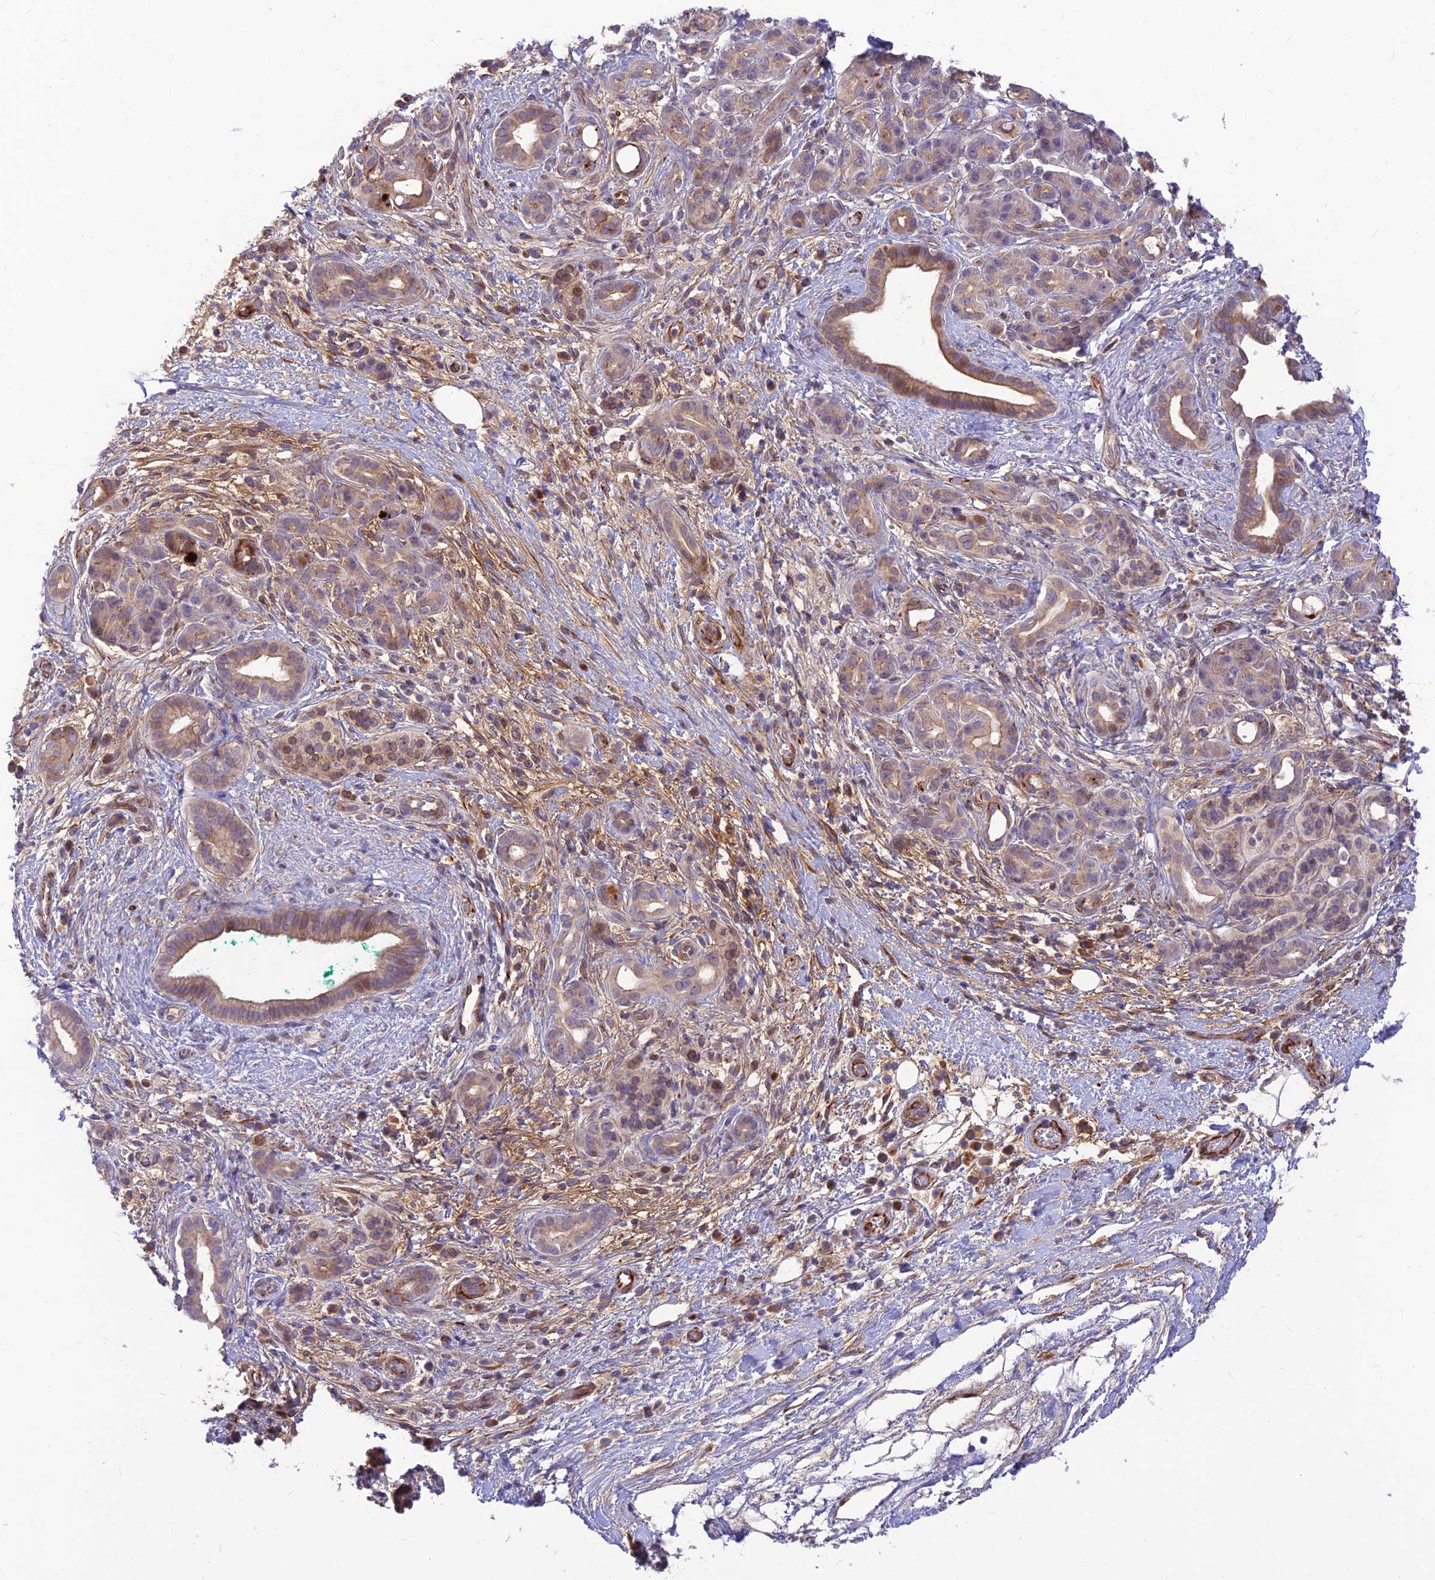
{"staining": {"intensity": "weak", "quantity": ">75%", "location": "cytoplasmic/membranous"}, "tissue": "pancreatic cancer", "cell_type": "Tumor cells", "image_type": "cancer", "snomed": [{"axis": "morphology", "description": "Adenocarcinoma, NOS"}, {"axis": "topography", "description": "Pancreas"}], "caption": "Pancreatic adenocarcinoma tissue exhibits weak cytoplasmic/membranous positivity in about >75% of tumor cells", "gene": "ST8SIA5", "patient": {"sex": "male", "age": 78}}